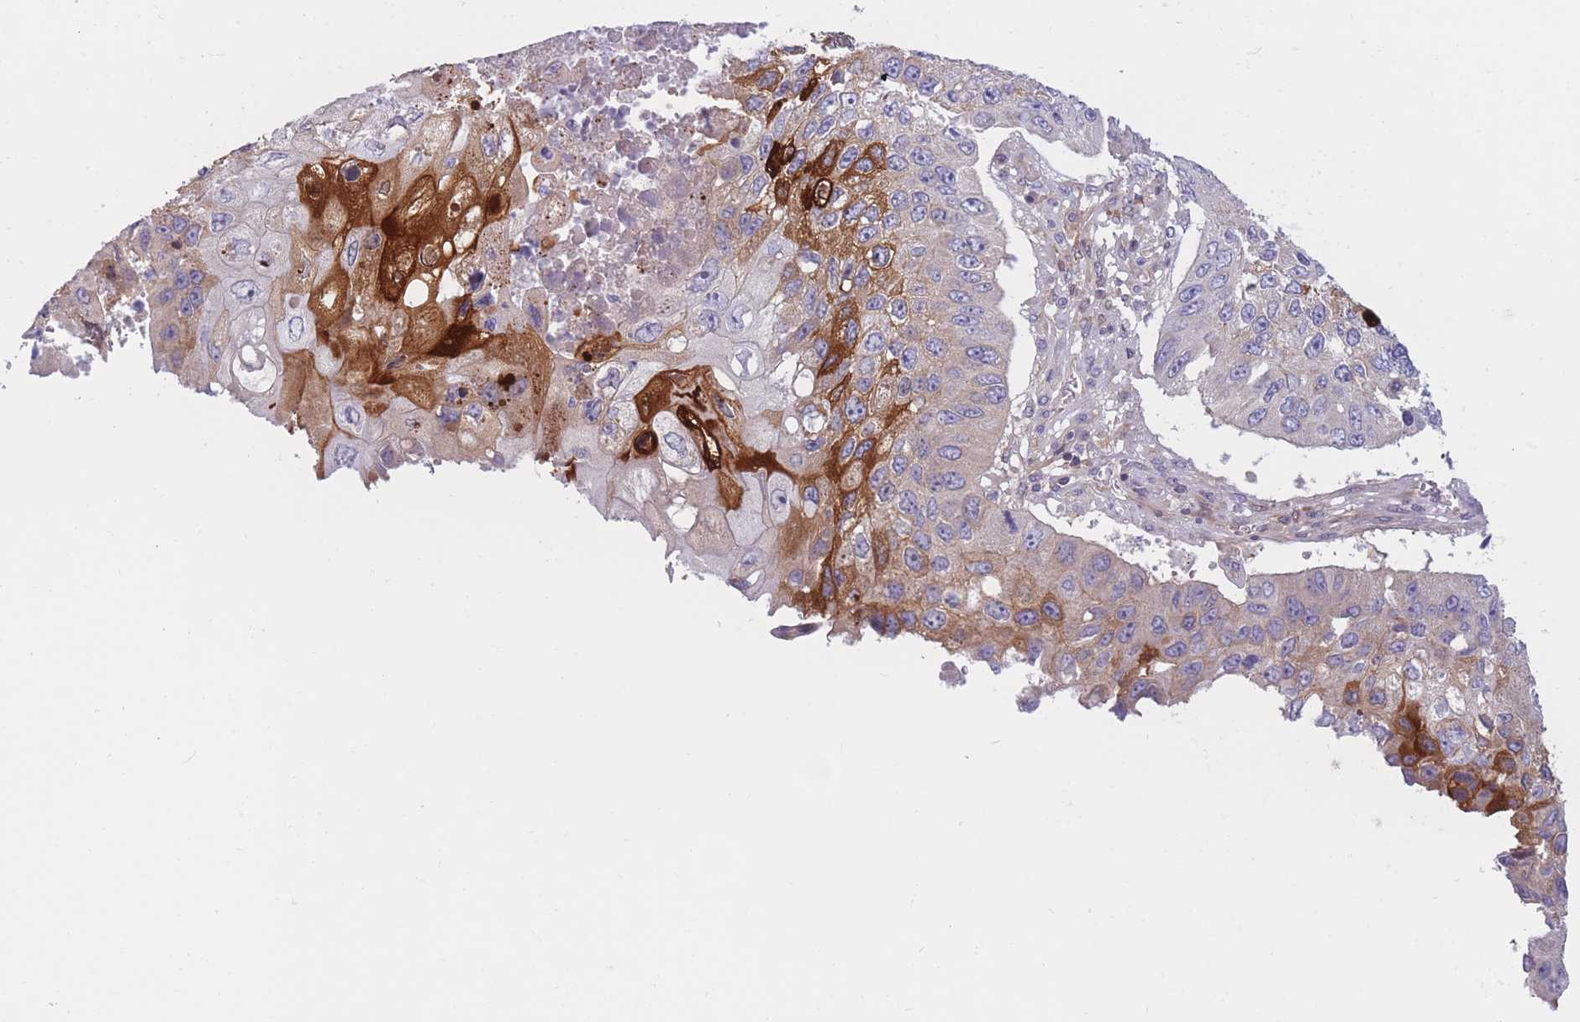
{"staining": {"intensity": "strong", "quantity": "25%-75%", "location": "cytoplasmic/membranous"}, "tissue": "lung cancer", "cell_type": "Tumor cells", "image_type": "cancer", "snomed": [{"axis": "morphology", "description": "Squamous cell carcinoma, NOS"}, {"axis": "topography", "description": "Lung"}], "caption": "Protein expression analysis of human lung cancer (squamous cell carcinoma) reveals strong cytoplasmic/membranous expression in about 25%-75% of tumor cells.", "gene": "PDE4A", "patient": {"sex": "male", "age": 61}}